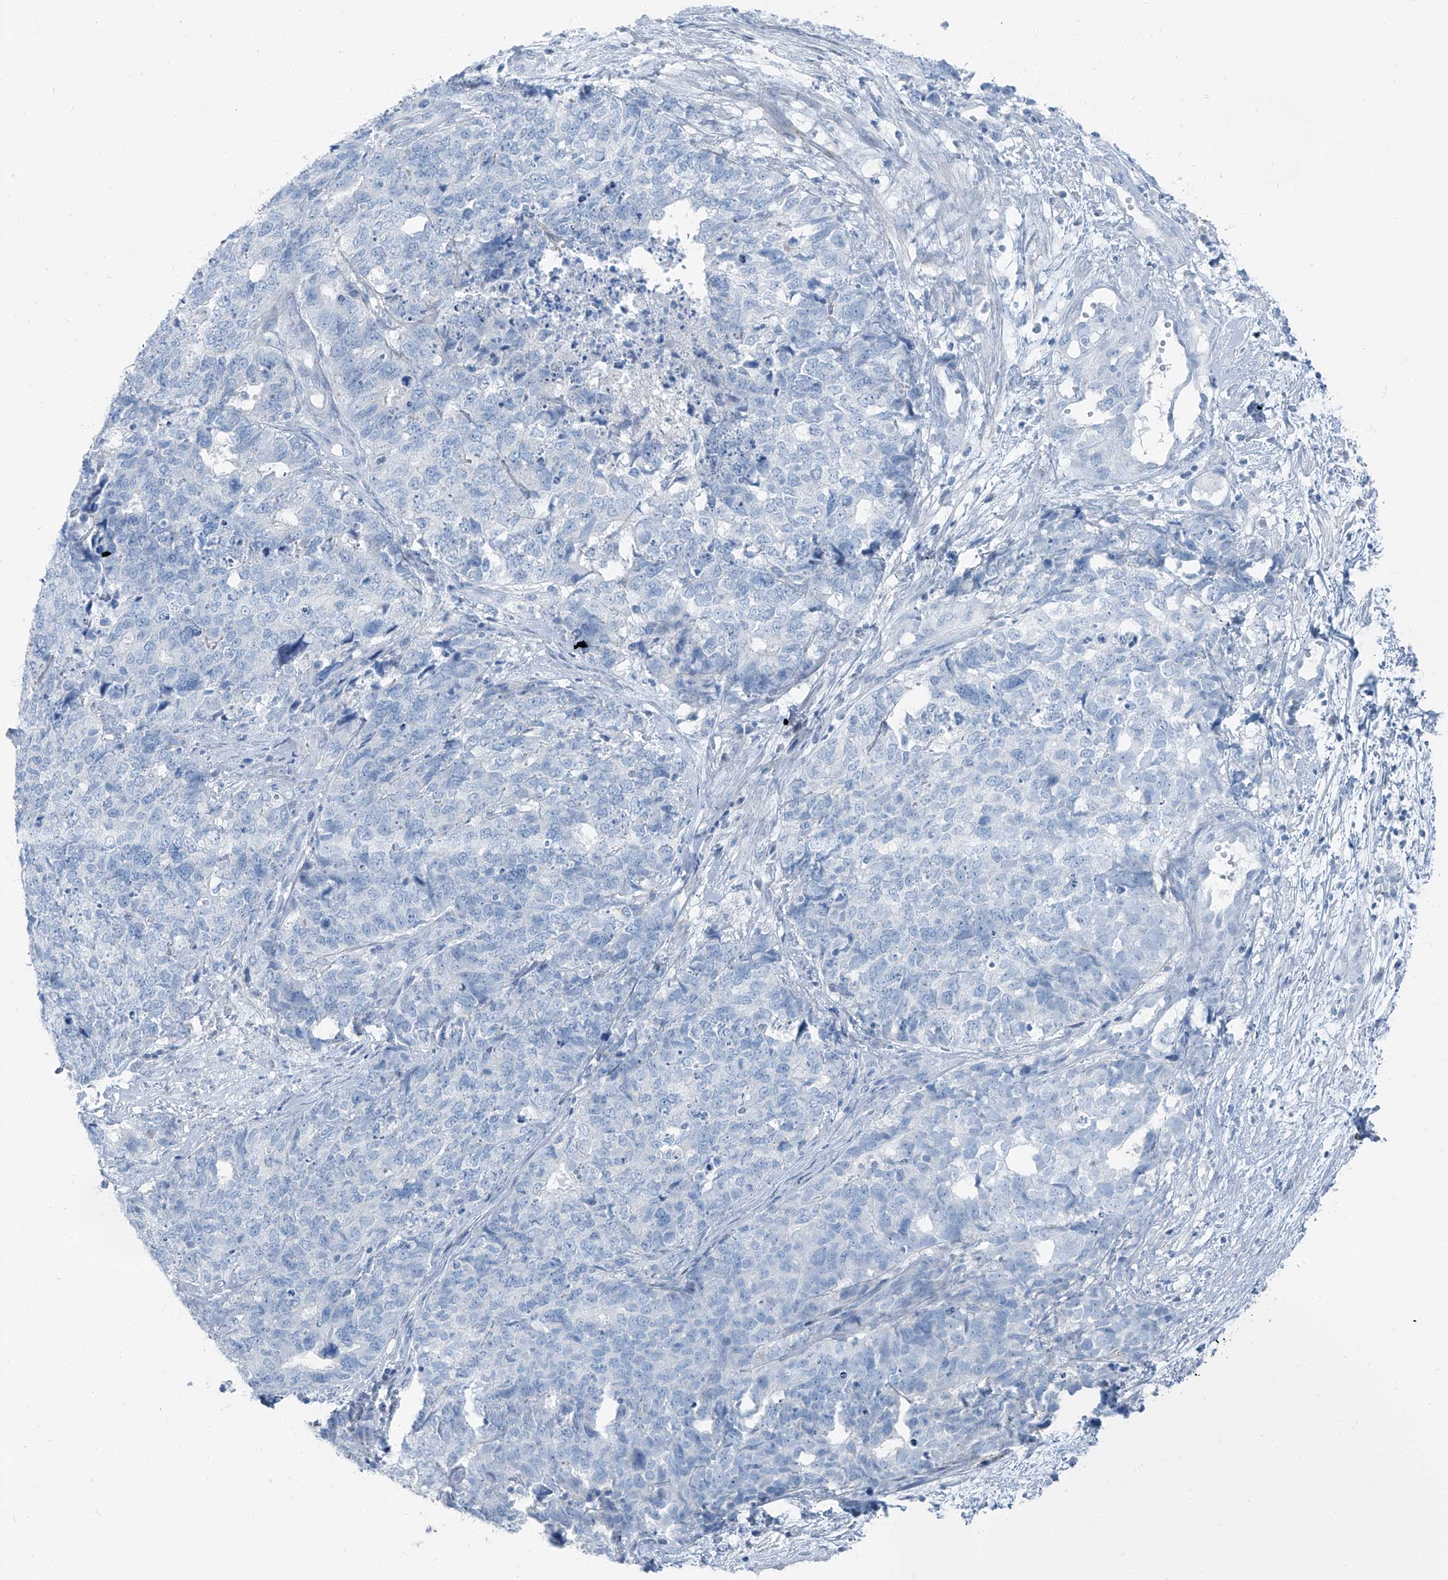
{"staining": {"intensity": "negative", "quantity": "none", "location": "none"}, "tissue": "cervical cancer", "cell_type": "Tumor cells", "image_type": "cancer", "snomed": [{"axis": "morphology", "description": "Squamous cell carcinoma, NOS"}, {"axis": "topography", "description": "Cervix"}], "caption": "DAB (3,3'-diaminobenzidine) immunohistochemical staining of human cervical cancer shows no significant positivity in tumor cells.", "gene": "RGN", "patient": {"sex": "female", "age": 63}}